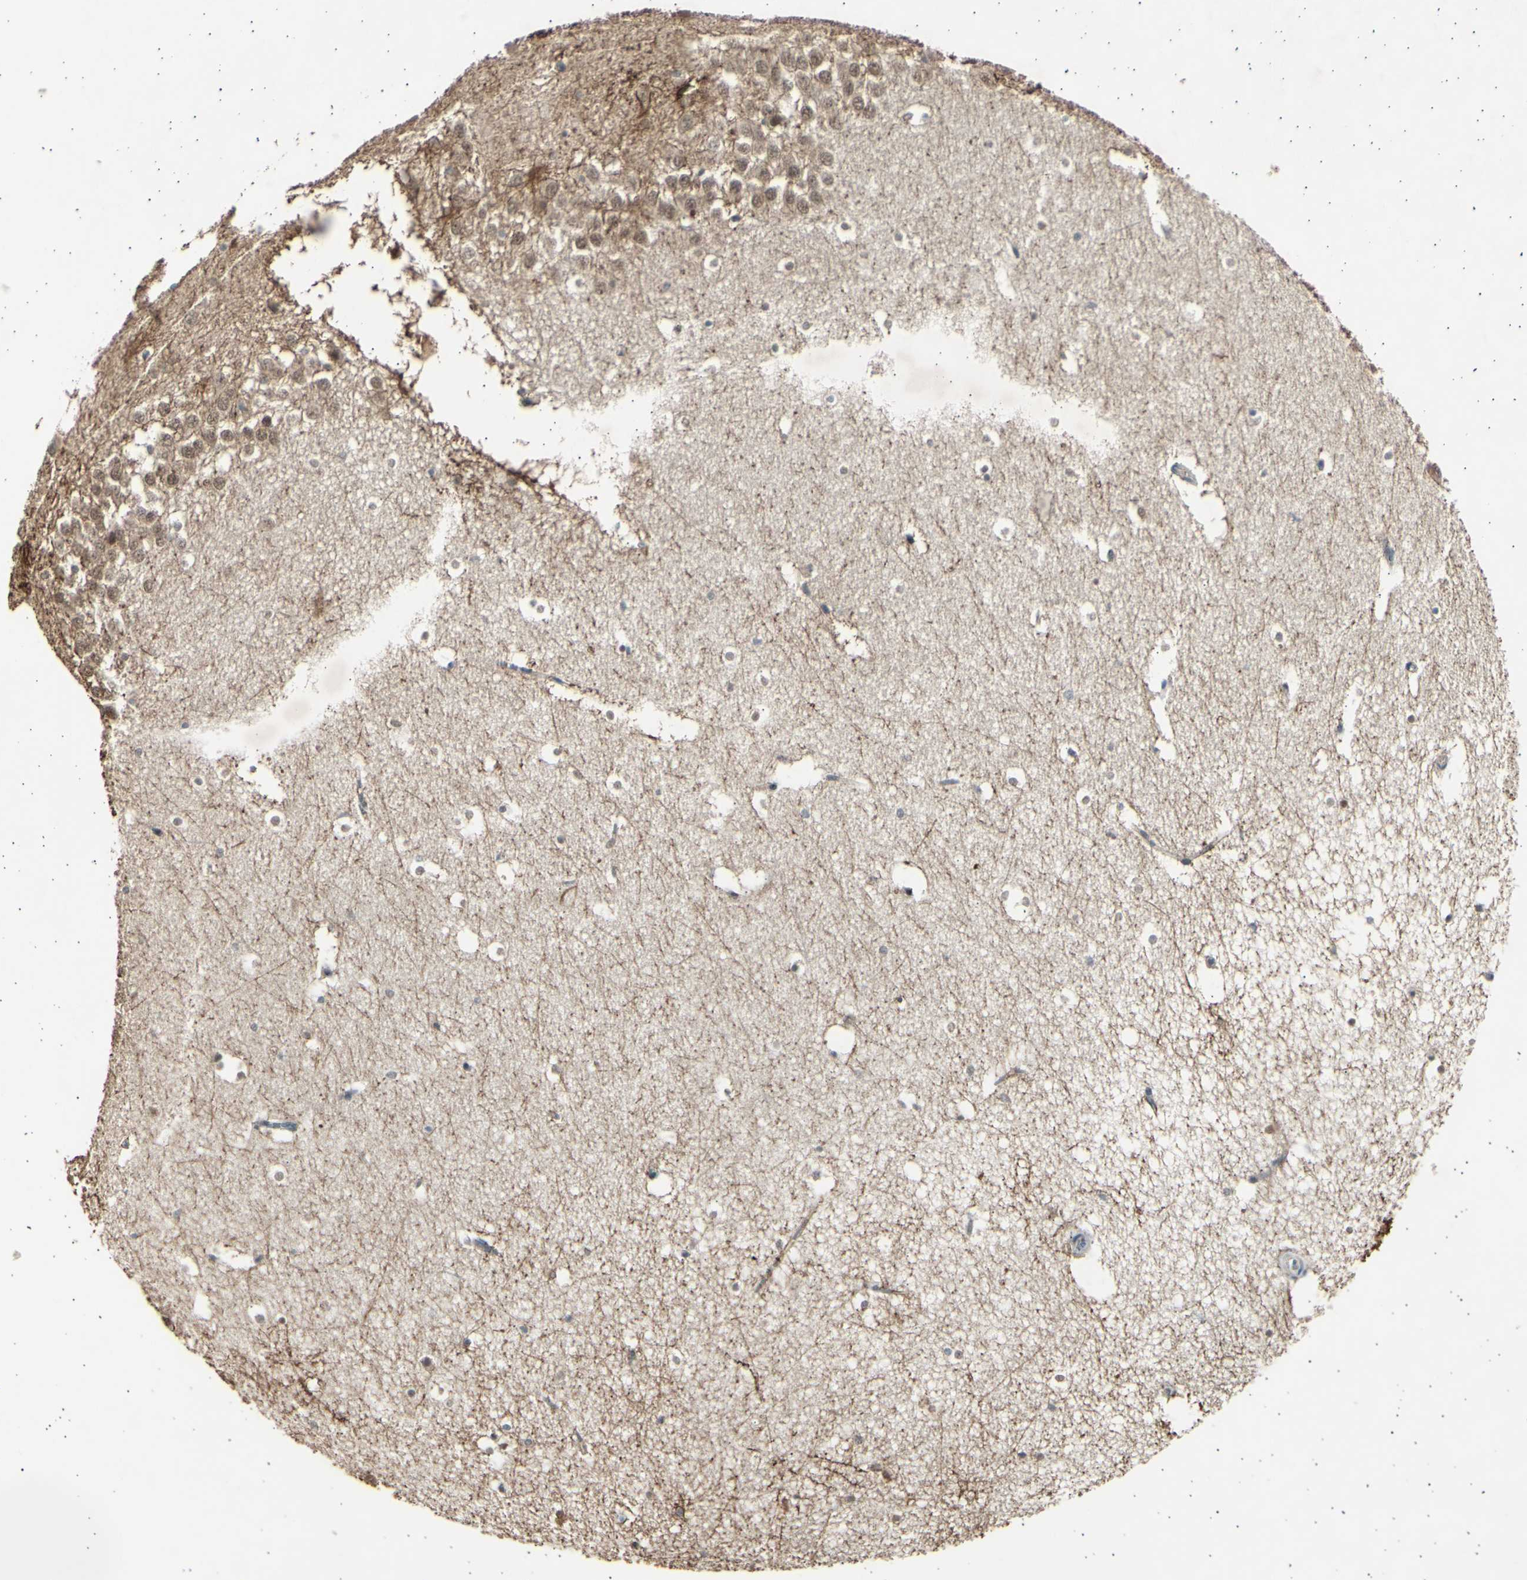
{"staining": {"intensity": "weak", "quantity": "25%-75%", "location": "cytoplasmic/membranous"}, "tissue": "hippocampus", "cell_type": "Glial cells", "image_type": "normal", "snomed": [{"axis": "morphology", "description": "Normal tissue, NOS"}, {"axis": "topography", "description": "Hippocampus"}], "caption": "Hippocampus stained with DAB immunohistochemistry (IHC) exhibits low levels of weak cytoplasmic/membranous positivity in approximately 25%-75% of glial cells. (Stains: DAB (3,3'-diaminobenzidine) in brown, nuclei in blue, Microscopy: brightfield microscopy at high magnification).", "gene": "PSMD5", "patient": {"sex": "male", "age": 45}}